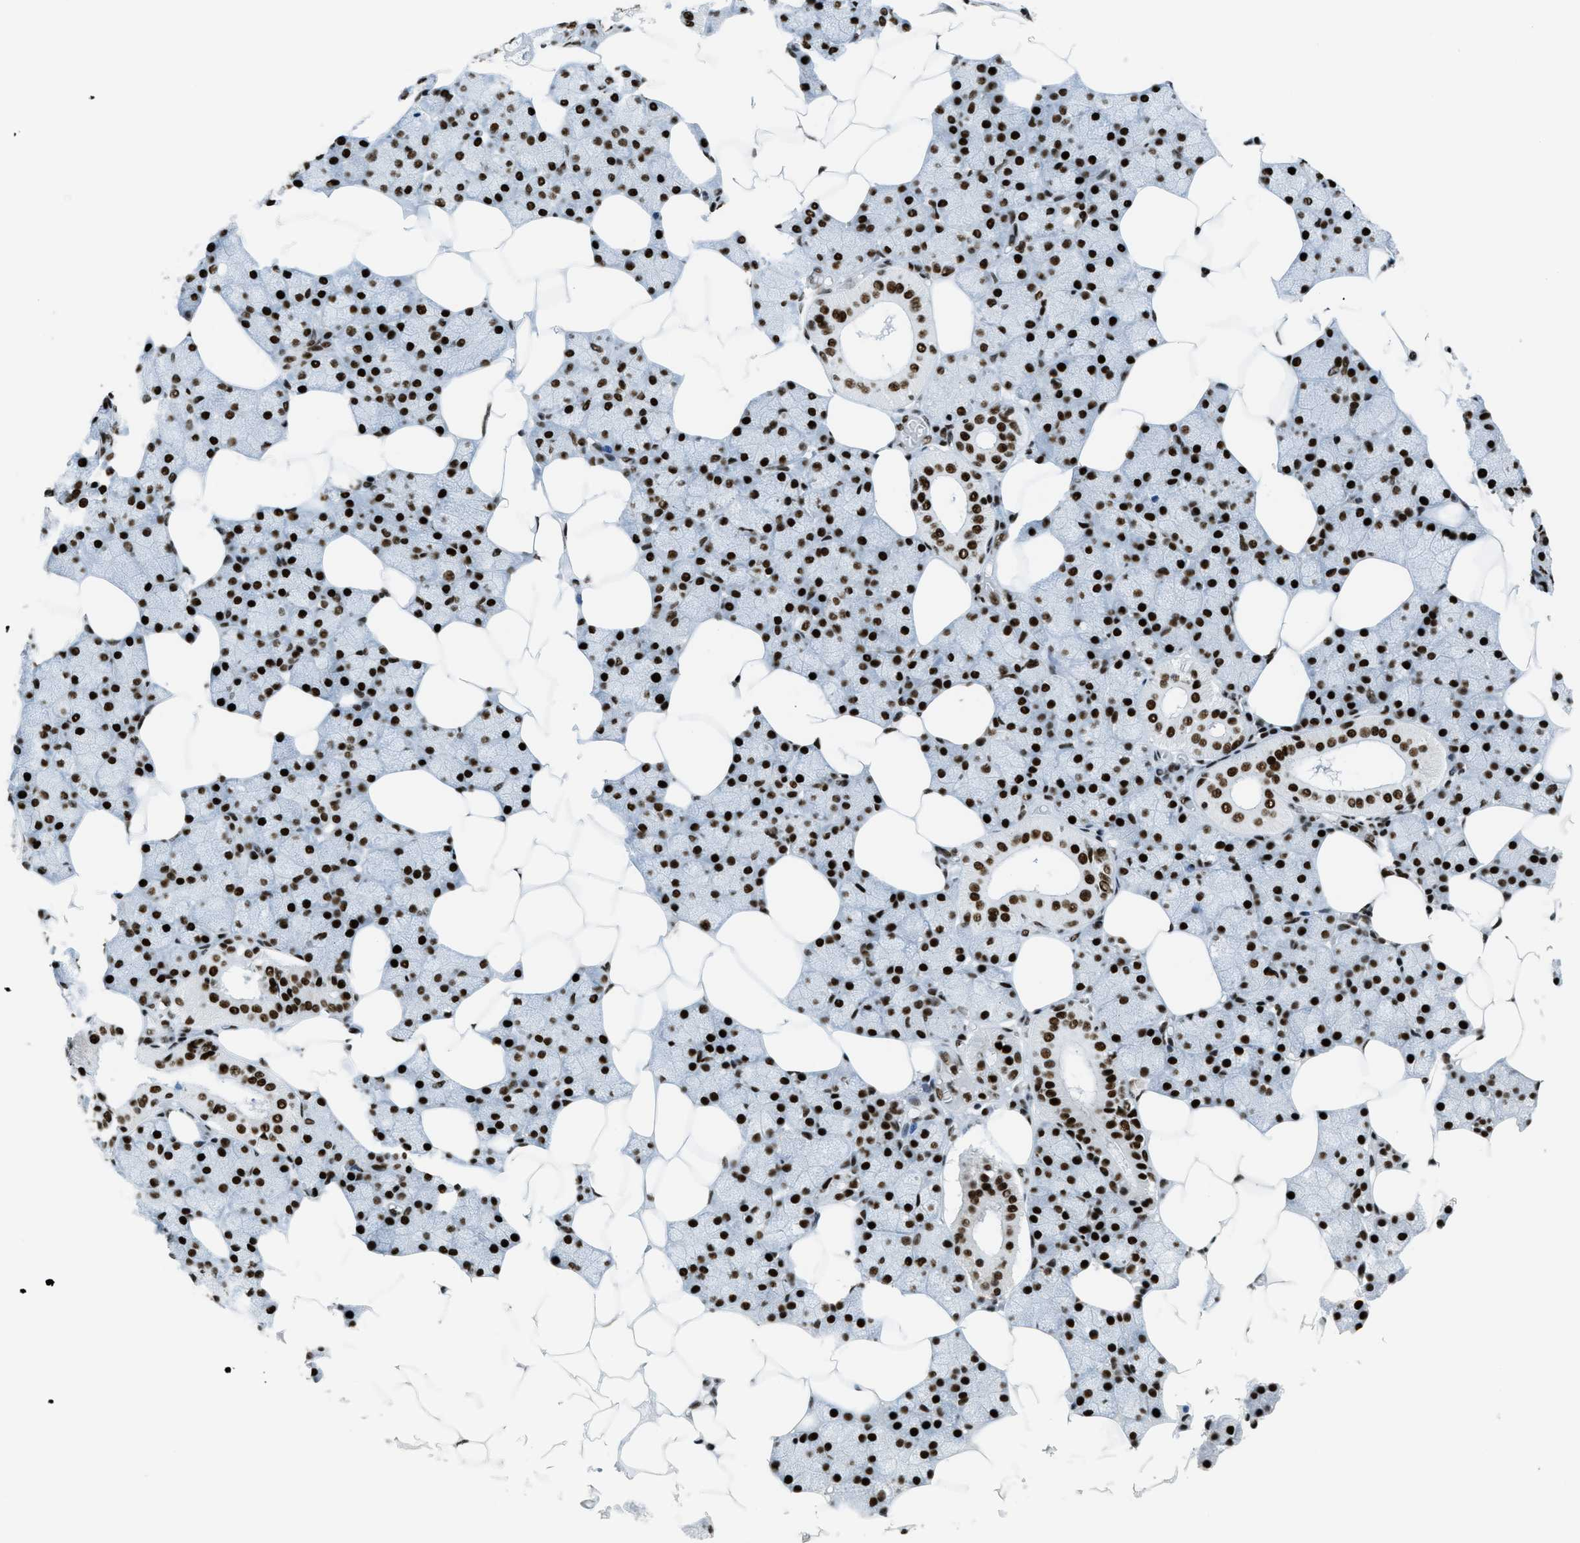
{"staining": {"intensity": "strong", "quantity": ">75%", "location": "nuclear"}, "tissue": "salivary gland", "cell_type": "Glandular cells", "image_type": "normal", "snomed": [{"axis": "morphology", "description": "Normal tissue, NOS"}, {"axis": "topography", "description": "Salivary gland"}], "caption": "IHC staining of normal salivary gland, which exhibits high levels of strong nuclear staining in about >75% of glandular cells indicating strong nuclear protein staining. The staining was performed using DAB (brown) for protein detection and nuclei were counterstained in hematoxylin (blue).", "gene": "ZNF207", "patient": {"sex": "male", "age": 62}}